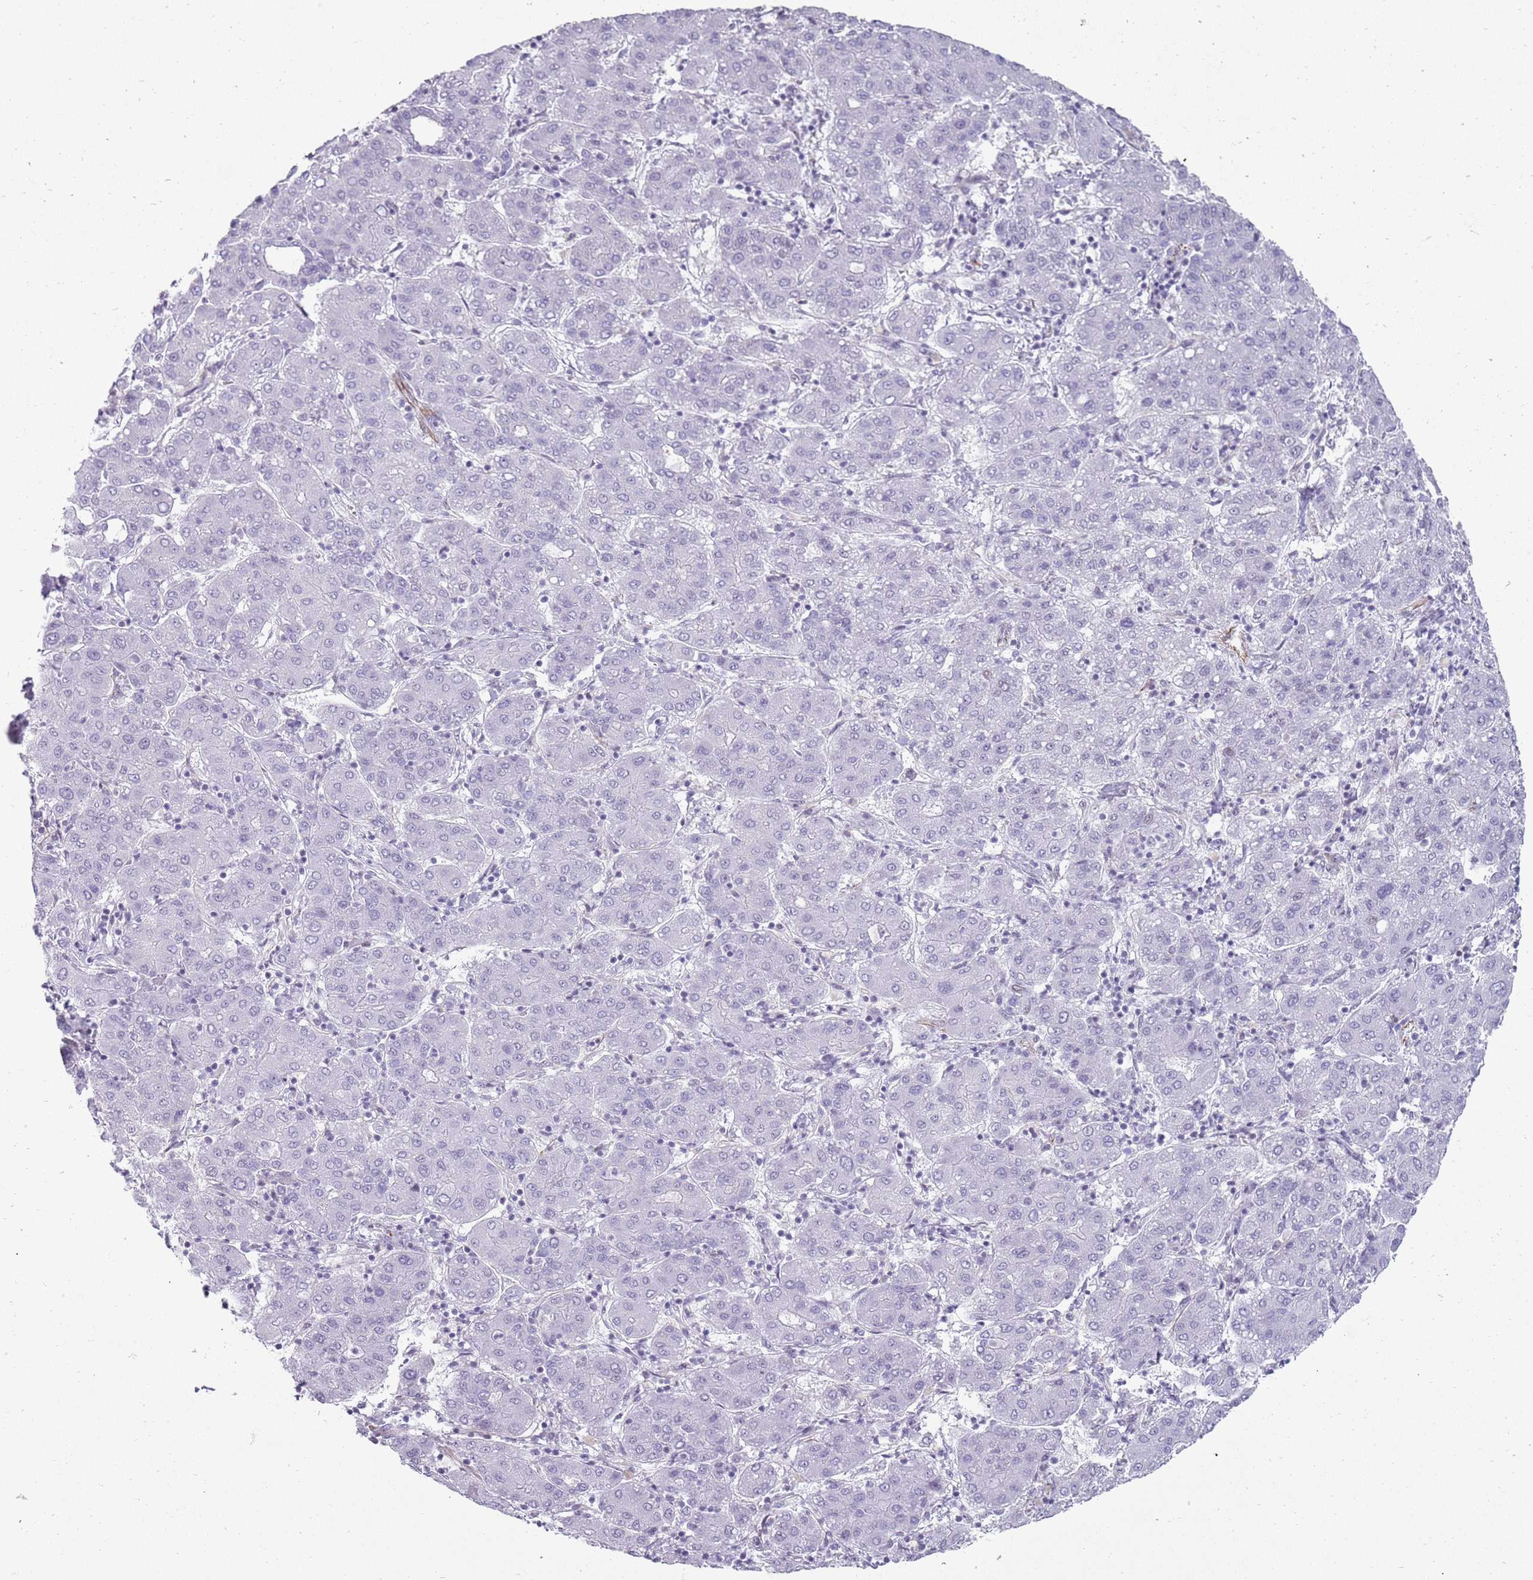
{"staining": {"intensity": "negative", "quantity": "none", "location": "none"}, "tissue": "liver cancer", "cell_type": "Tumor cells", "image_type": "cancer", "snomed": [{"axis": "morphology", "description": "Carcinoma, Hepatocellular, NOS"}, {"axis": "topography", "description": "Liver"}], "caption": "Immunohistochemistry (IHC) of hepatocellular carcinoma (liver) displays no staining in tumor cells.", "gene": "NBPF3", "patient": {"sex": "male", "age": 65}}